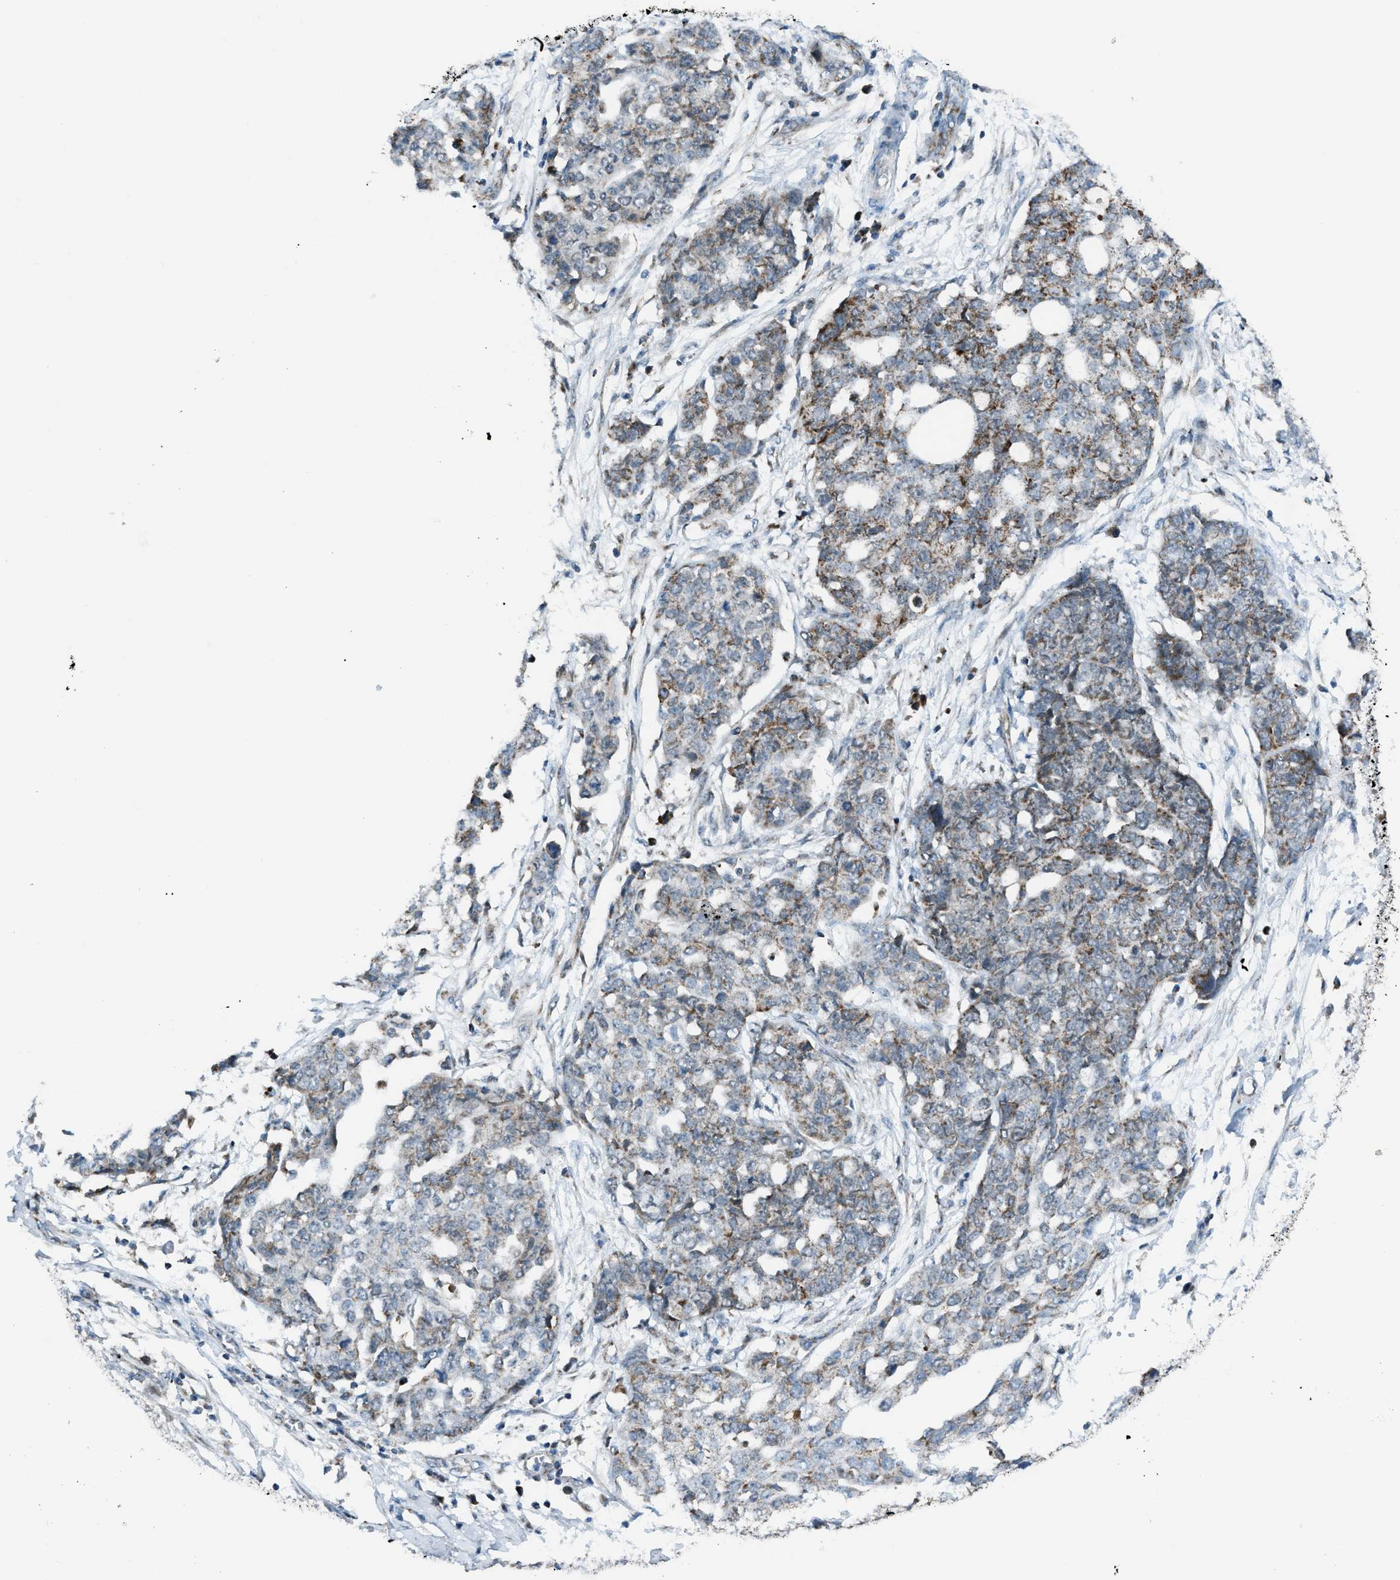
{"staining": {"intensity": "moderate", "quantity": "<25%", "location": "cytoplasmic/membranous"}, "tissue": "ovarian cancer", "cell_type": "Tumor cells", "image_type": "cancer", "snomed": [{"axis": "morphology", "description": "Cystadenocarcinoma, serous, NOS"}, {"axis": "topography", "description": "Soft tissue"}, {"axis": "topography", "description": "Ovary"}], "caption": "Human serous cystadenocarcinoma (ovarian) stained for a protein (brown) reveals moderate cytoplasmic/membranous positive staining in about <25% of tumor cells.", "gene": "SRM", "patient": {"sex": "female", "age": 57}}